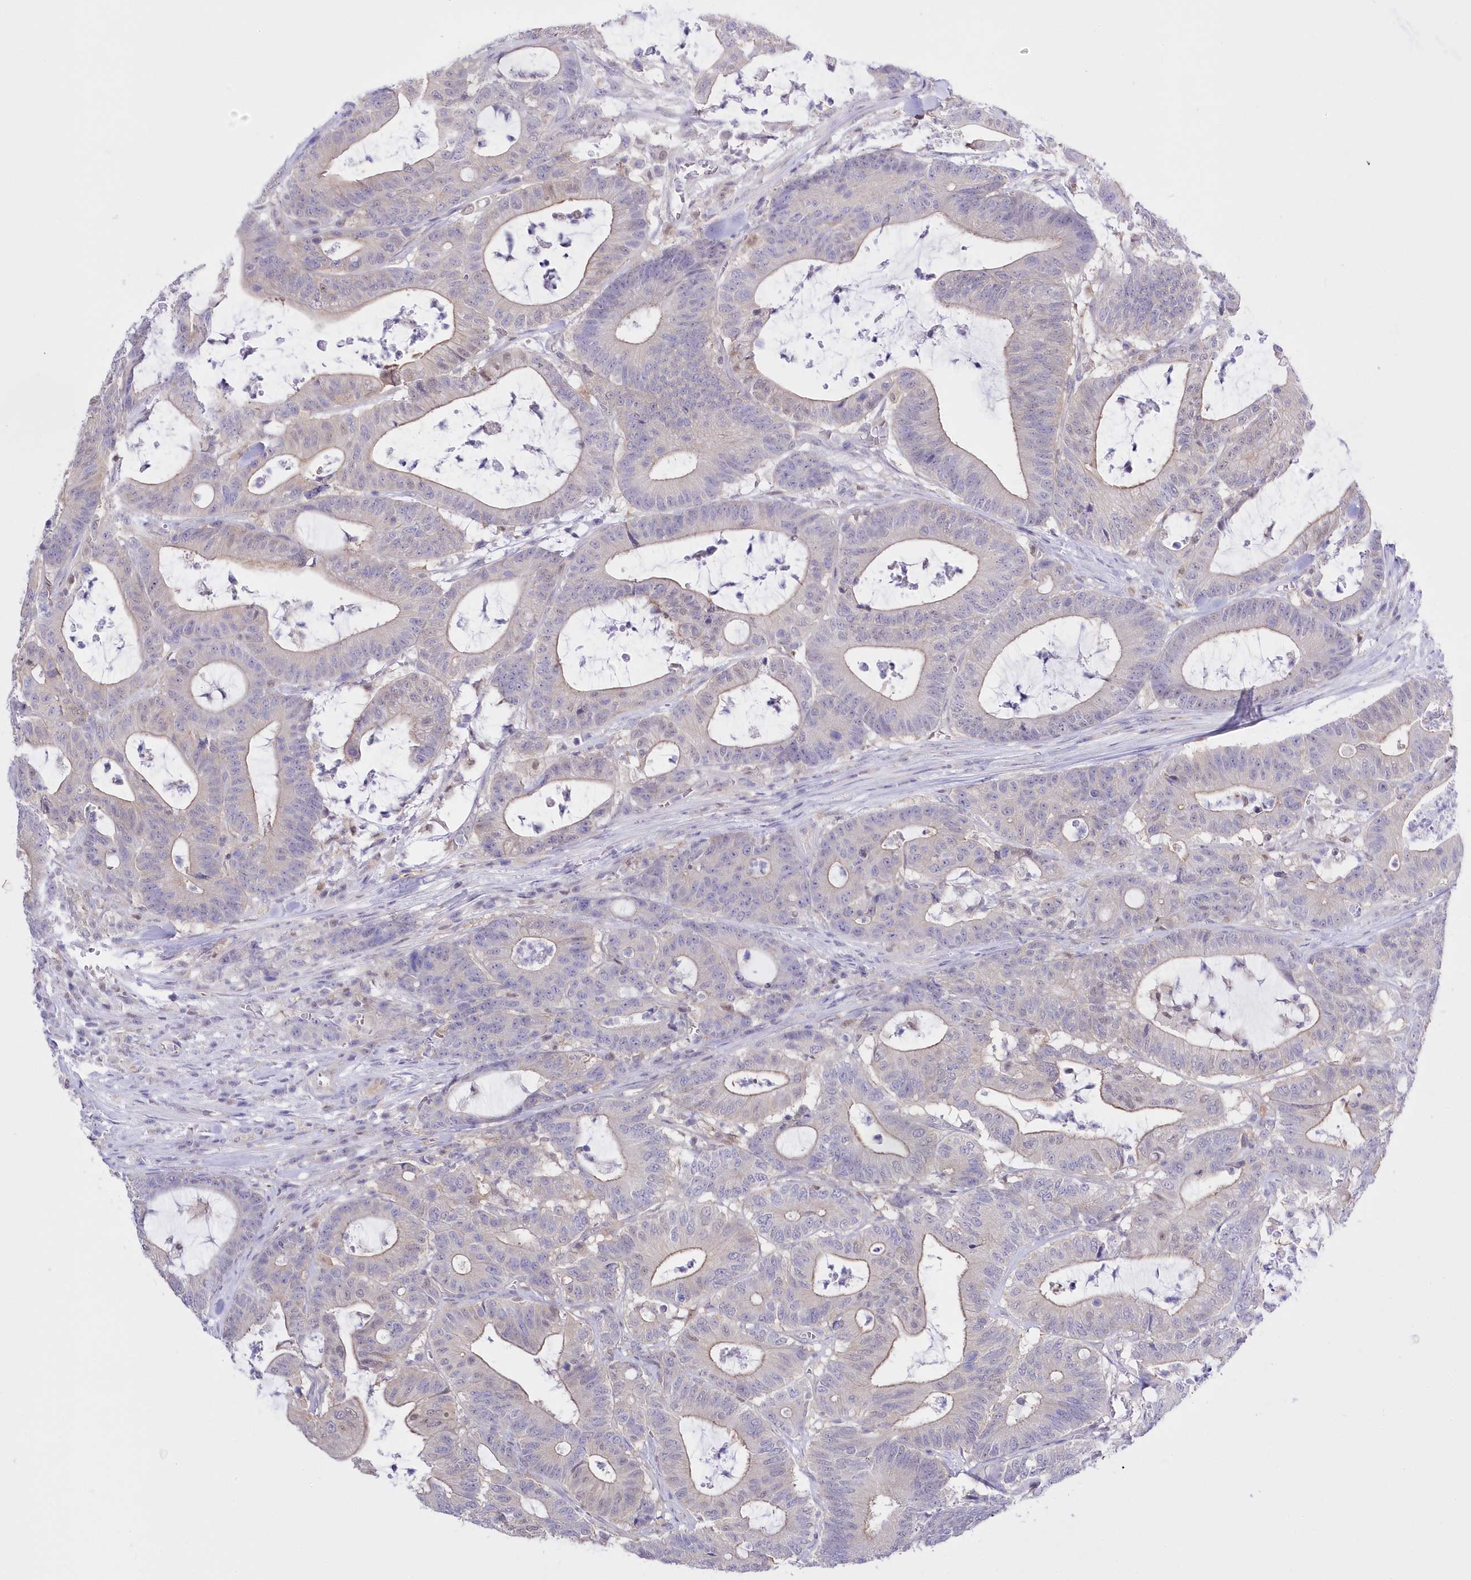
{"staining": {"intensity": "weak", "quantity": "<25%", "location": "cytoplasmic/membranous"}, "tissue": "colorectal cancer", "cell_type": "Tumor cells", "image_type": "cancer", "snomed": [{"axis": "morphology", "description": "Adenocarcinoma, NOS"}, {"axis": "topography", "description": "Colon"}], "caption": "An immunohistochemistry photomicrograph of colorectal cancer is shown. There is no staining in tumor cells of colorectal cancer.", "gene": "UBA6", "patient": {"sex": "female", "age": 84}}